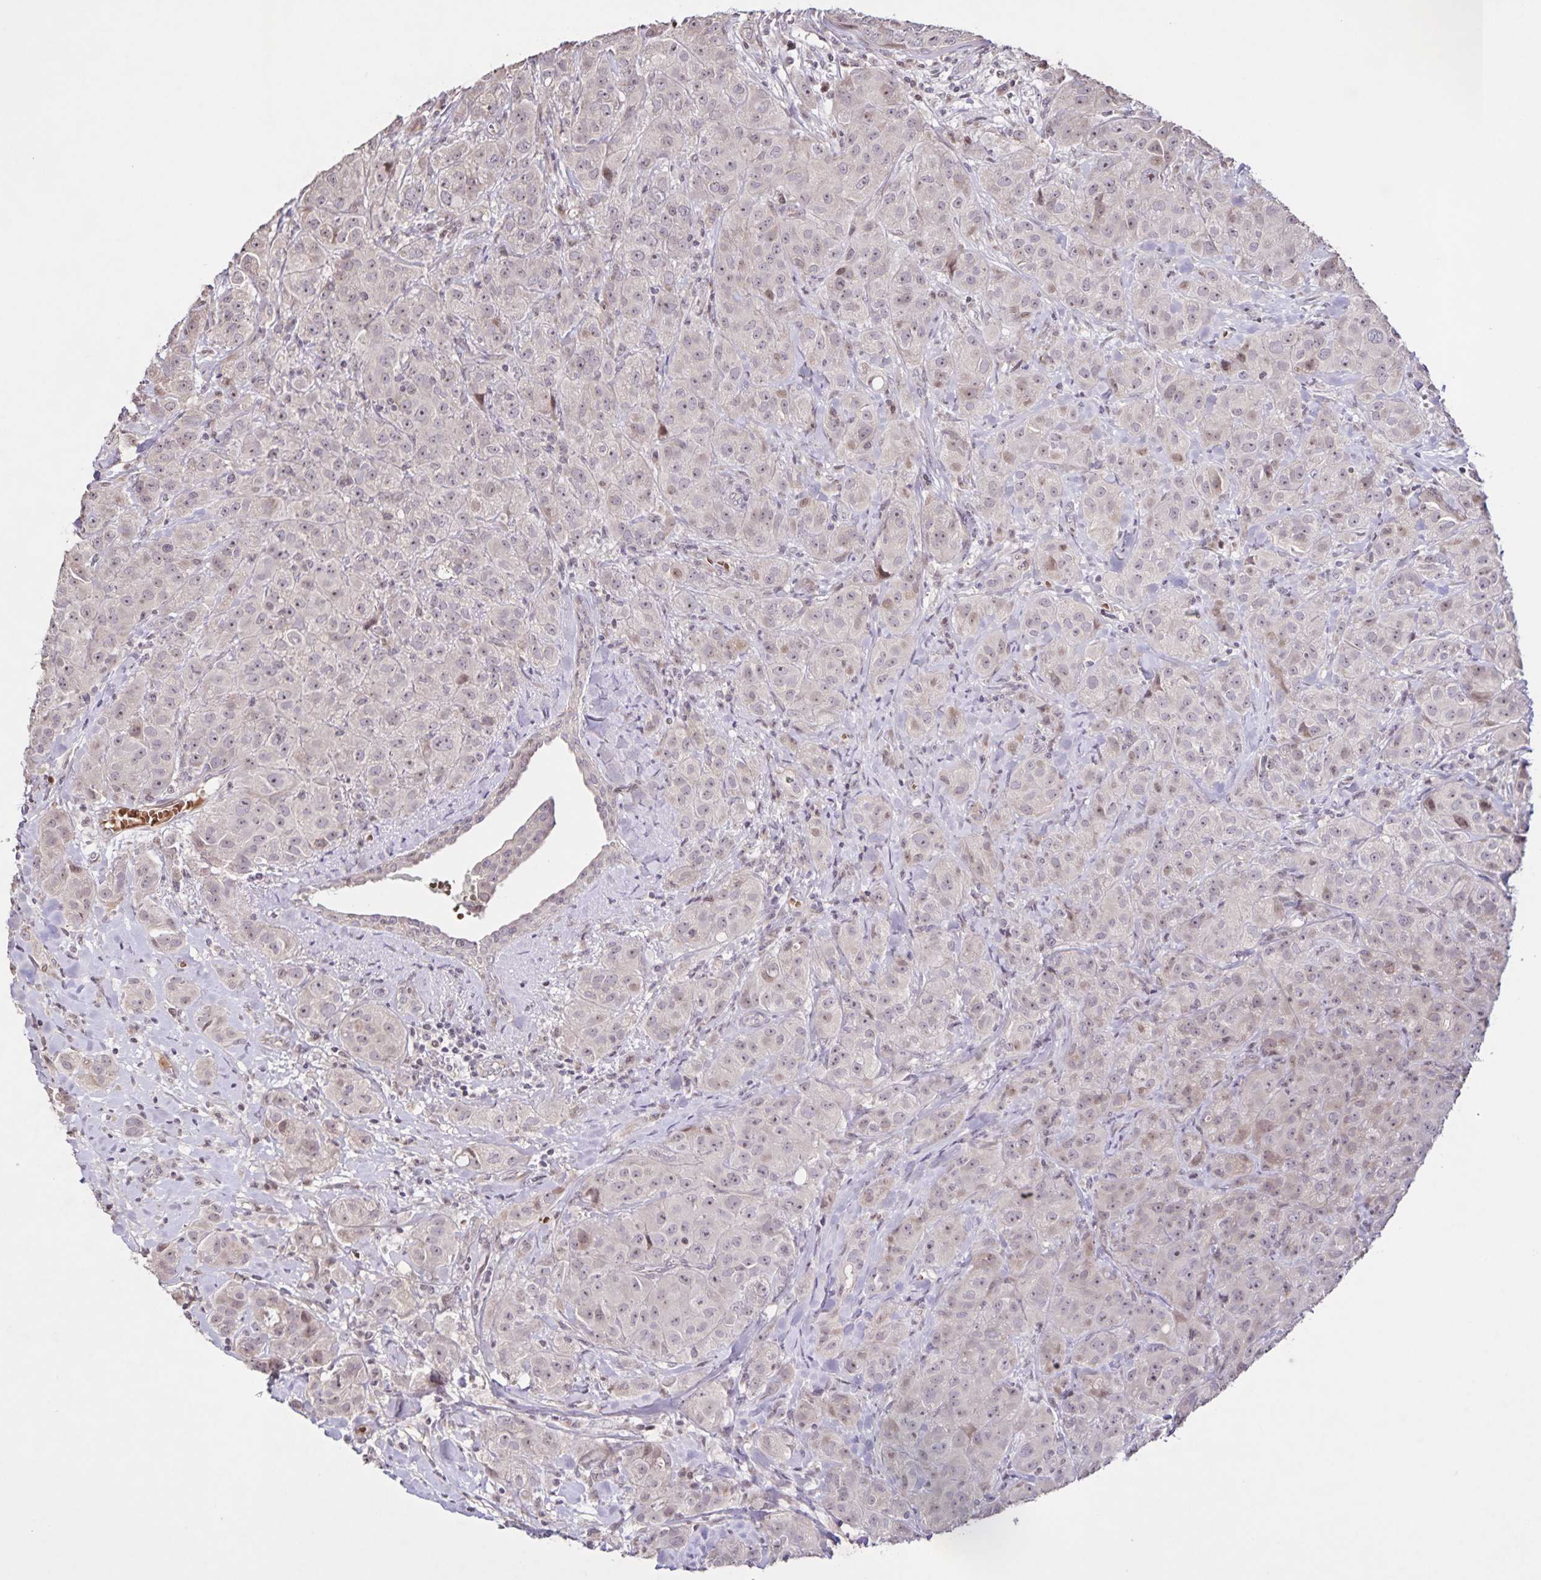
{"staining": {"intensity": "negative", "quantity": "none", "location": "none"}, "tissue": "breast cancer", "cell_type": "Tumor cells", "image_type": "cancer", "snomed": [{"axis": "morphology", "description": "Normal tissue, NOS"}, {"axis": "morphology", "description": "Duct carcinoma"}, {"axis": "topography", "description": "Breast"}], "caption": "DAB immunohistochemical staining of invasive ductal carcinoma (breast) demonstrates no significant staining in tumor cells.", "gene": "GDF2", "patient": {"sex": "female", "age": 43}}